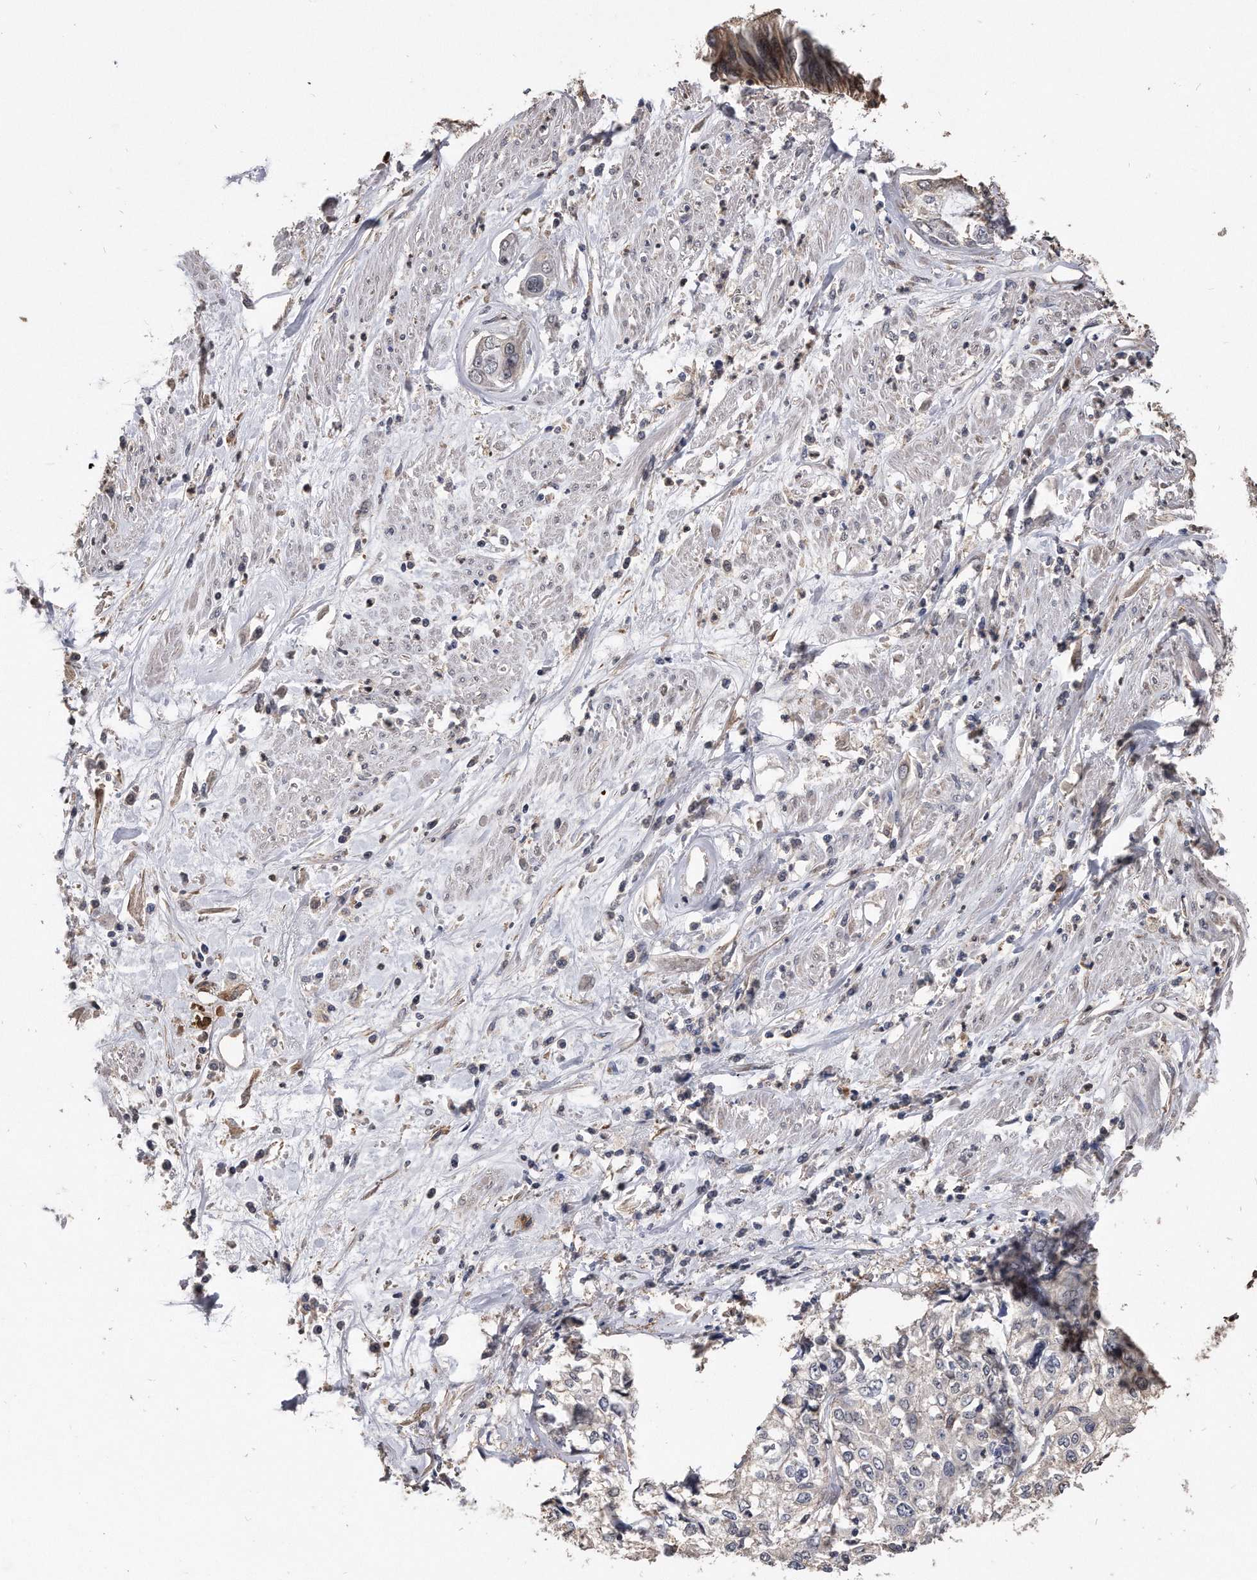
{"staining": {"intensity": "negative", "quantity": "none", "location": "none"}, "tissue": "cervical cancer", "cell_type": "Tumor cells", "image_type": "cancer", "snomed": [{"axis": "morphology", "description": "Squamous cell carcinoma, NOS"}, {"axis": "topography", "description": "Cervix"}], "caption": "Tumor cells show no significant protein expression in cervical cancer (squamous cell carcinoma). Brightfield microscopy of IHC stained with DAB (brown) and hematoxylin (blue), captured at high magnification.", "gene": "IL20RA", "patient": {"sex": "female", "age": 31}}